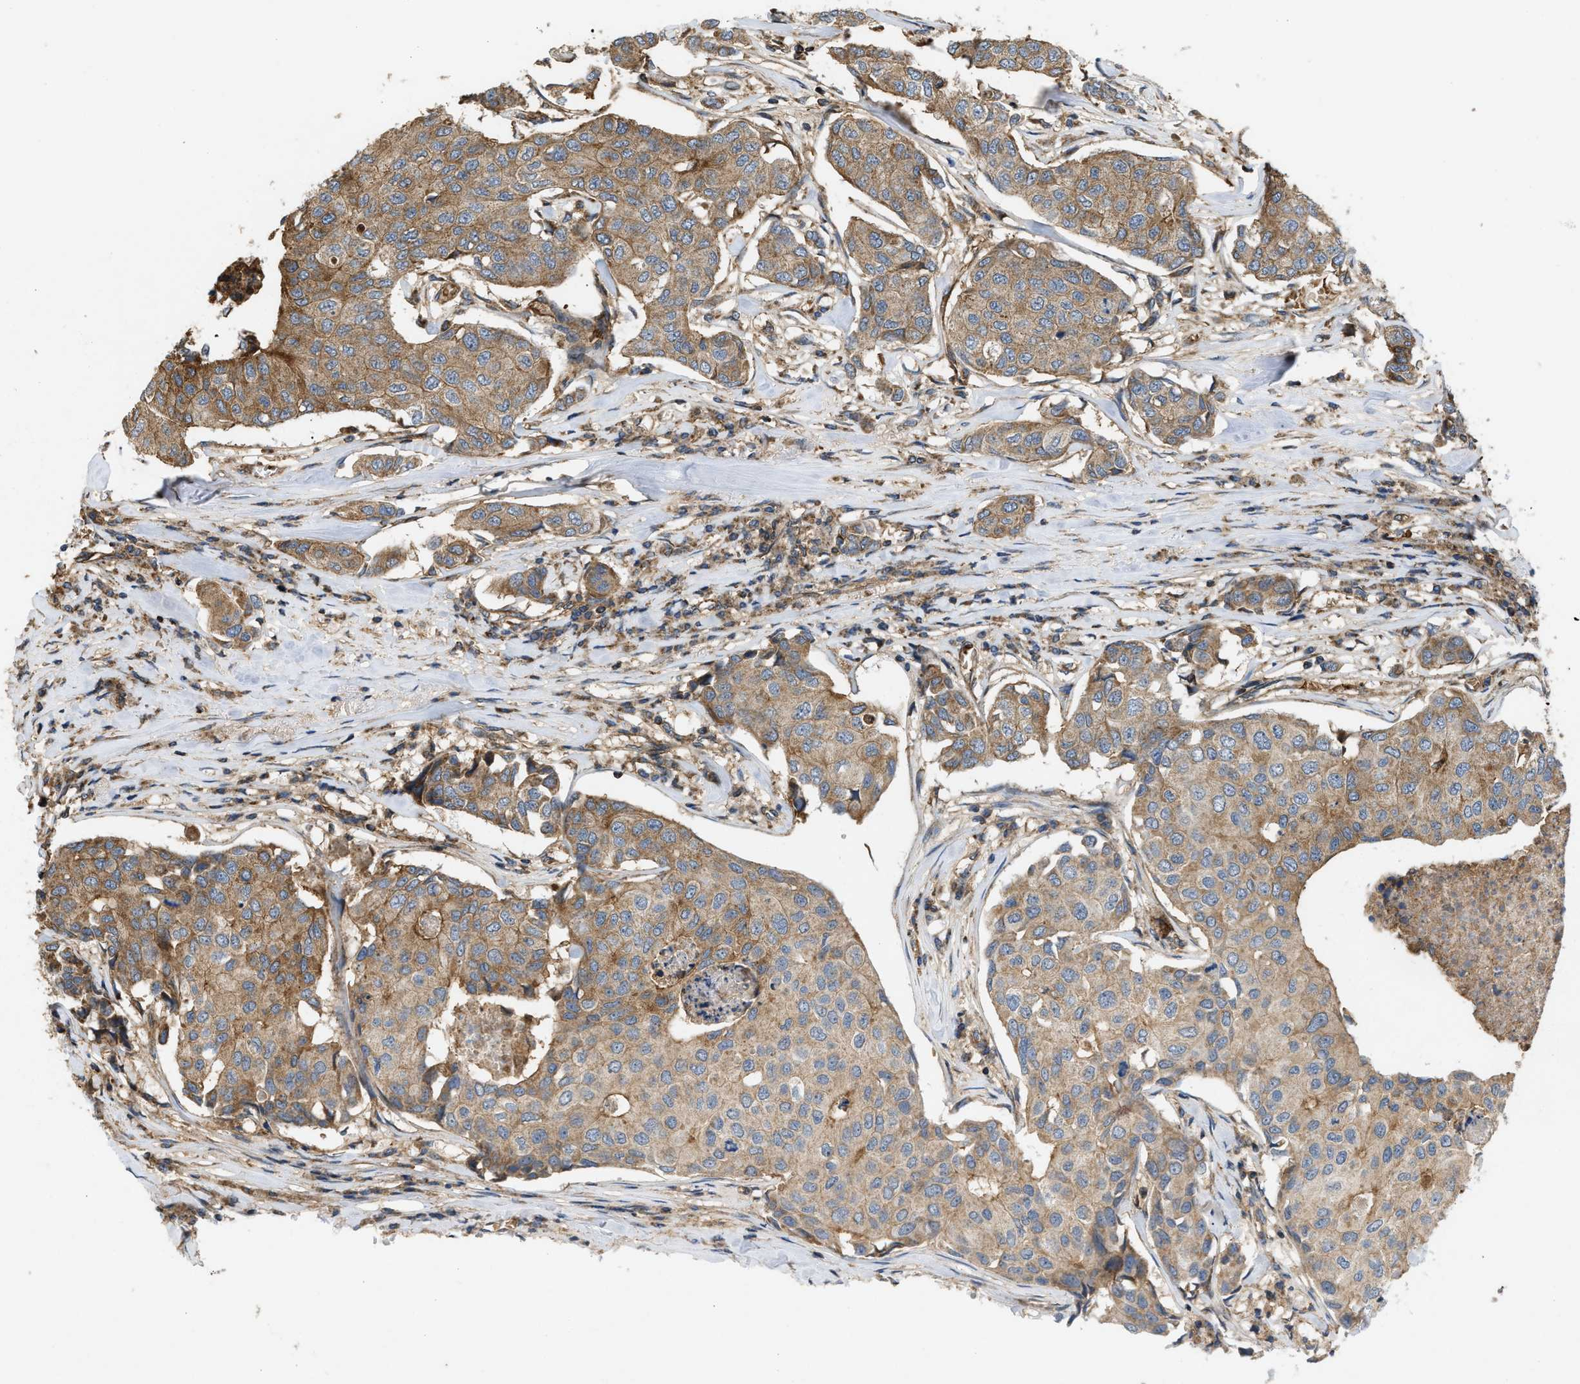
{"staining": {"intensity": "moderate", "quantity": ">75%", "location": "cytoplasmic/membranous"}, "tissue": "breast cancer", "cell_type": "Tumor cells", "image_type": "cancer", "snomed": [{"axis": "morphology", "description": "Duct carcinoma"}, {"axis": "topography", "description": "Breast"}], "caption": "Immunohistochemistry of human breast cancer (infiltrating ductal carcinoma) reveals medium levels of moderate cytoplasmic/membranous expression in approximately >75% of tumor cells. (IHC, brightfield microscopy, high magnification).", "gene": "GNB4", "patient": {"sex": "female", "age": 80}}